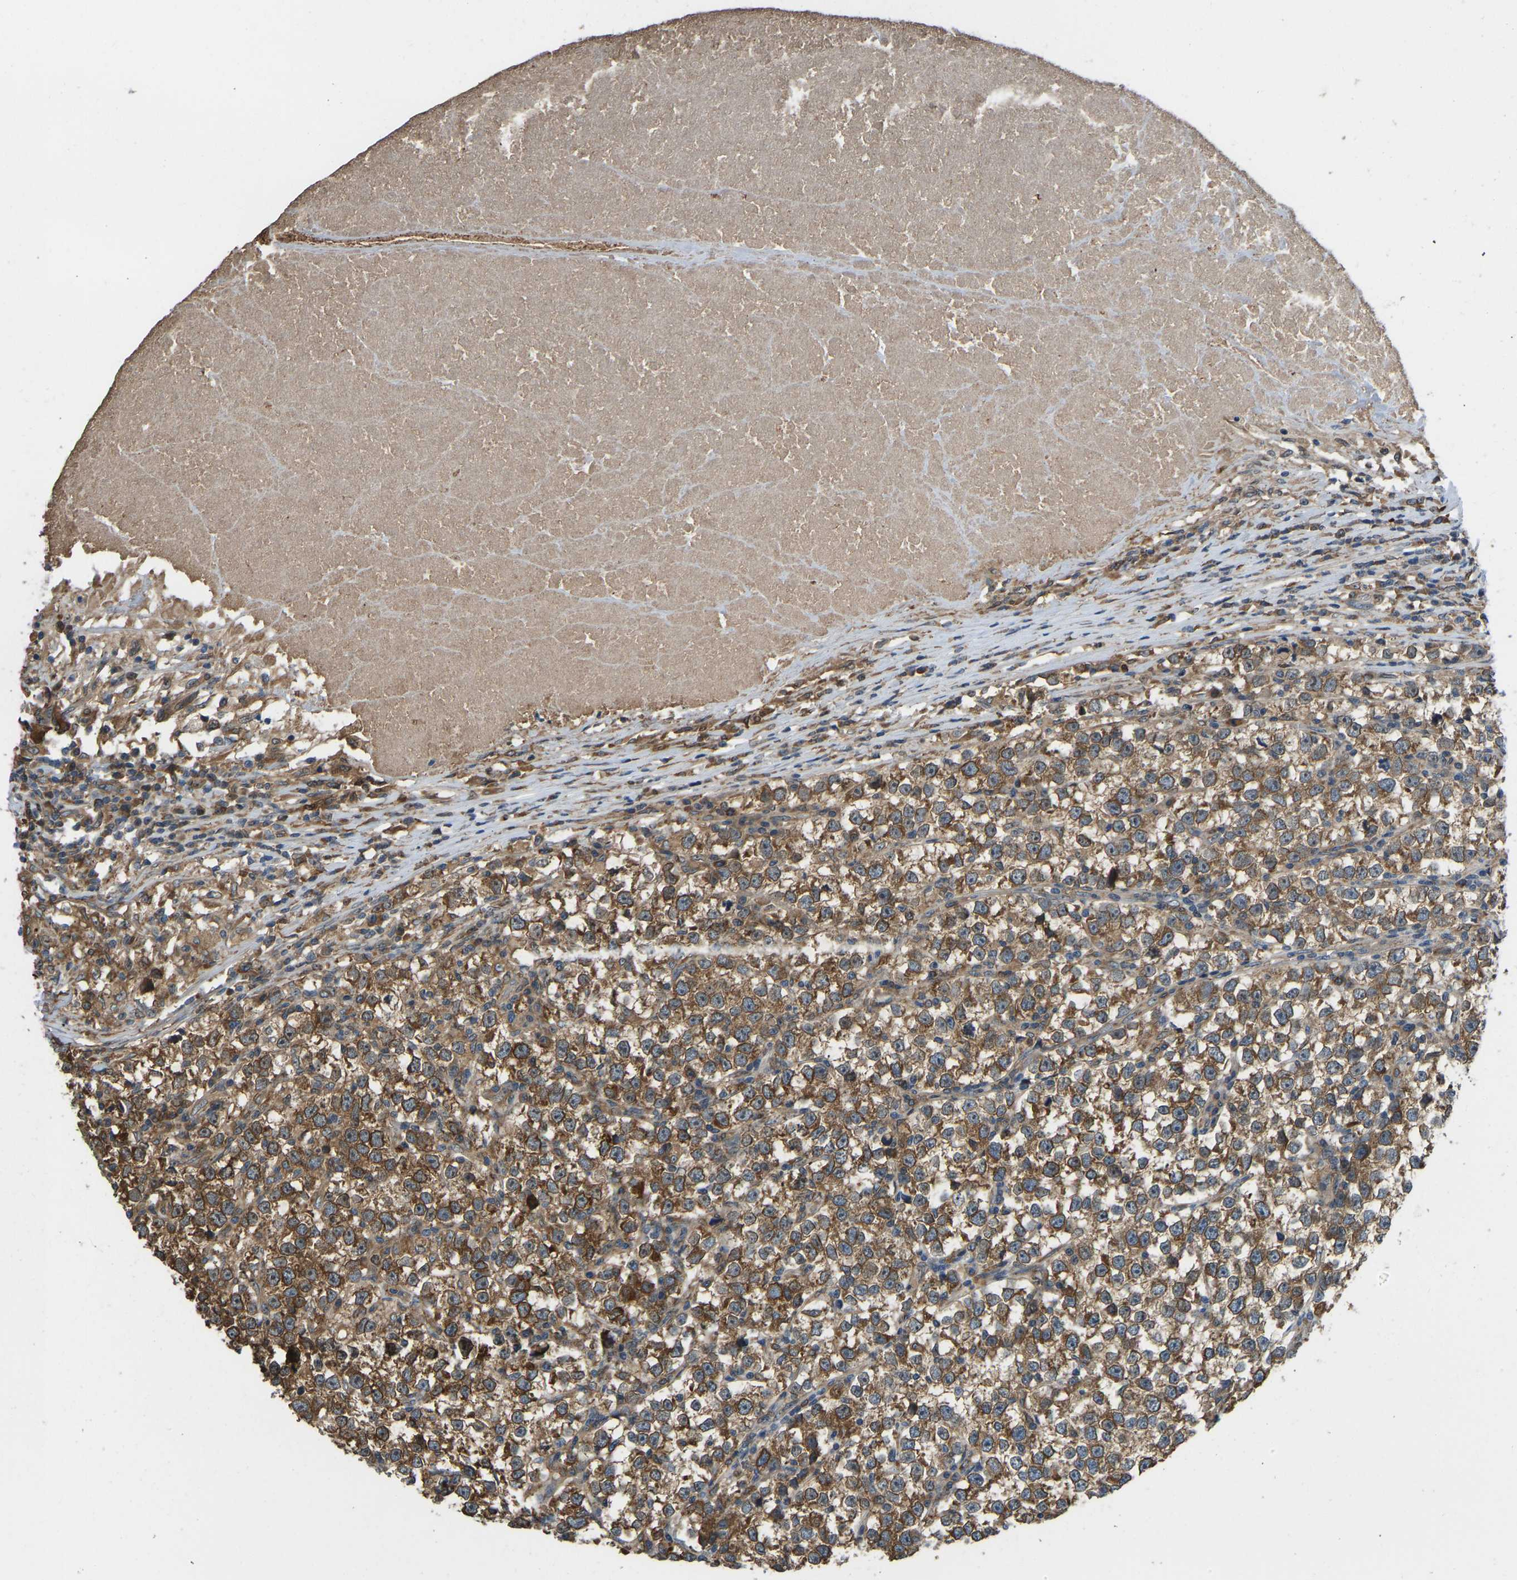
{"staining": {"intensity": "moderate", "quantity": ">75%", "location": "cytoplasmic/membranous"}, "tissue": "testis cancer", "cell_type": "Tumor cells", "image_type": "cancer", "snomed": [{"axis": "morphology", "description": "Normal tissue, NOS"}, {"axis": "morphology", "description": "Seminoma, NOS"}, {"axis": "topography", "description": "Testis"}], "caption": "Immunohistochemistry staining of testis seminoma, which reveals medium levels of moderate cytoplasmic/membranous positivity in approximately >75% of tumor cells indicating moderate cytoplasmic/membranous protein staining. The staining was performed using DAB (brown) for protein detection and nuclei were counterstained in hematoxylin (blue).", "gene": "OS9", "patient": {"sex": "male", "age": 43}}